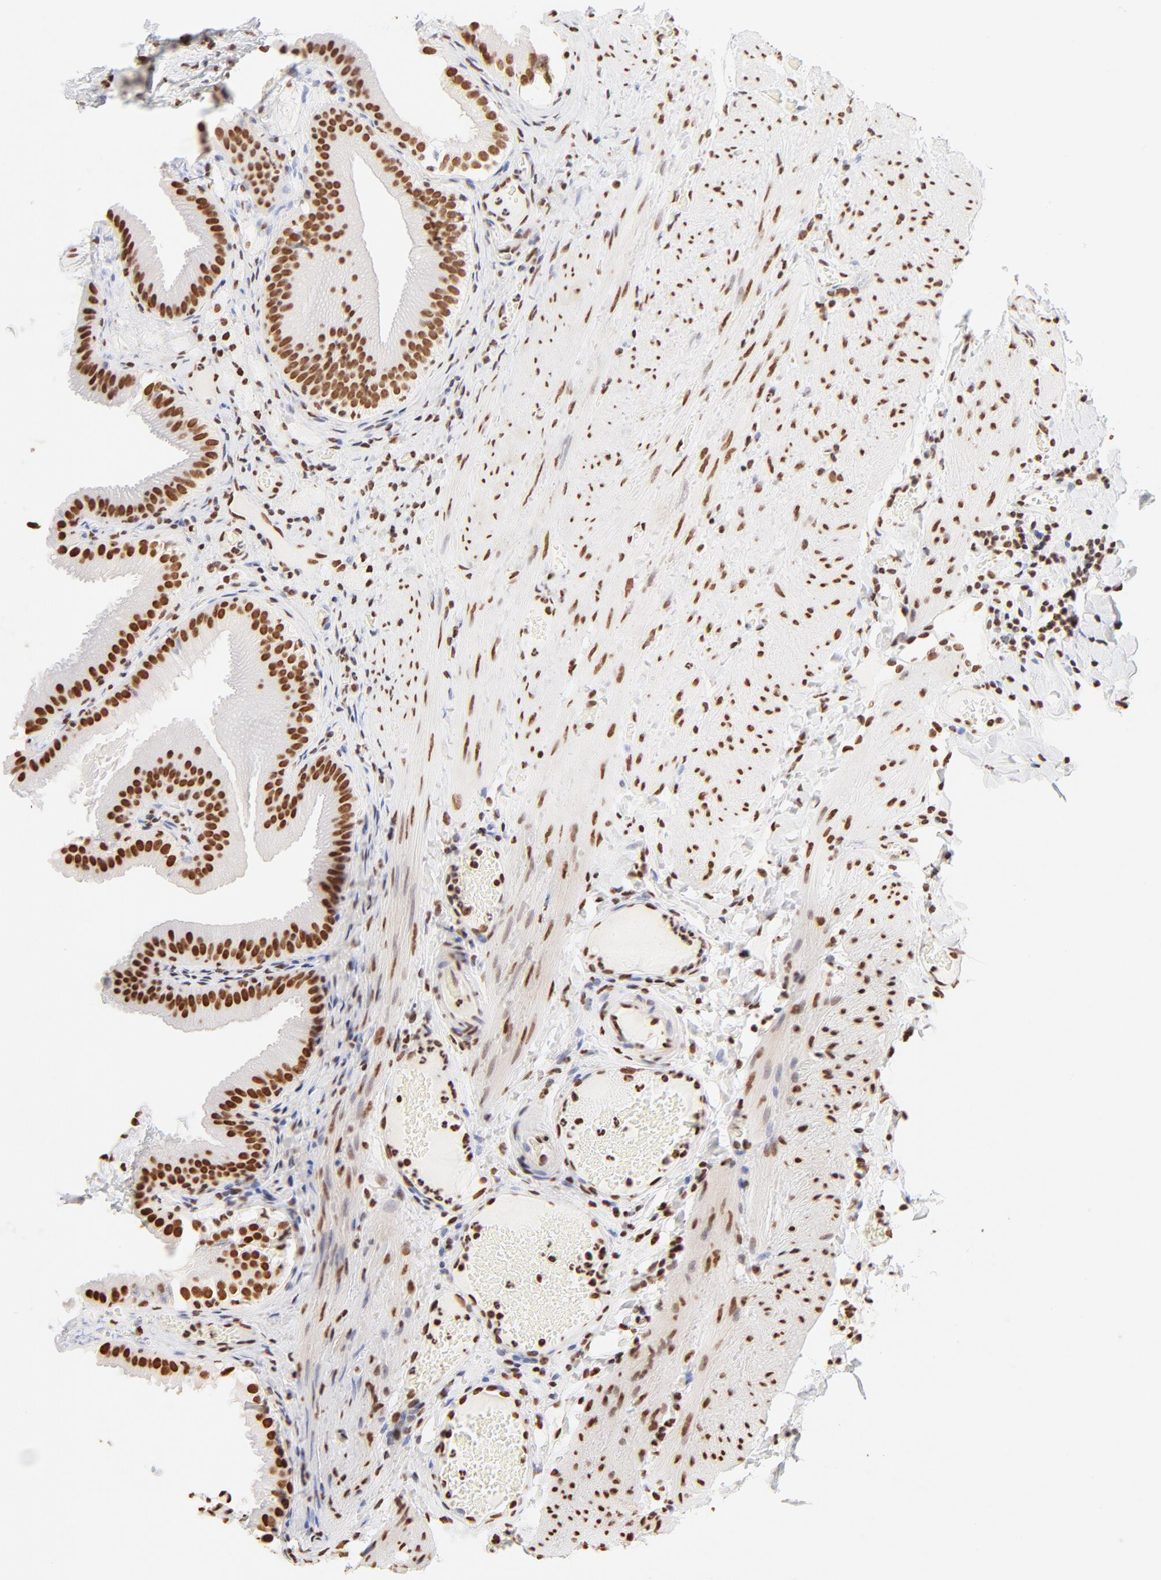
{"staining": {"intensity": "strong", "quantity": ">75%", "location": "cytoplasmic/membranous,nuclear"}, "tissue": "gallbladder", "cell_type": "Glandular cells", "image_type": "normal", "snomed": [{"axis": "morphology", "description": "Normal tissue, NOS"}, {"axis": "topography", "description": "Gallbladder"}], "caption": "Unremarkable gallbladder was stained to show a protein in brown. There is high levels of strong cytoplasmic/membranous,nuclear positivity in approximately >75% of glandular cells. (DAB IHC, brown staining for protein, blue staining for nuclei).", "gene": "ZNF540", "patient": {"sex": "female", "age": 24}}